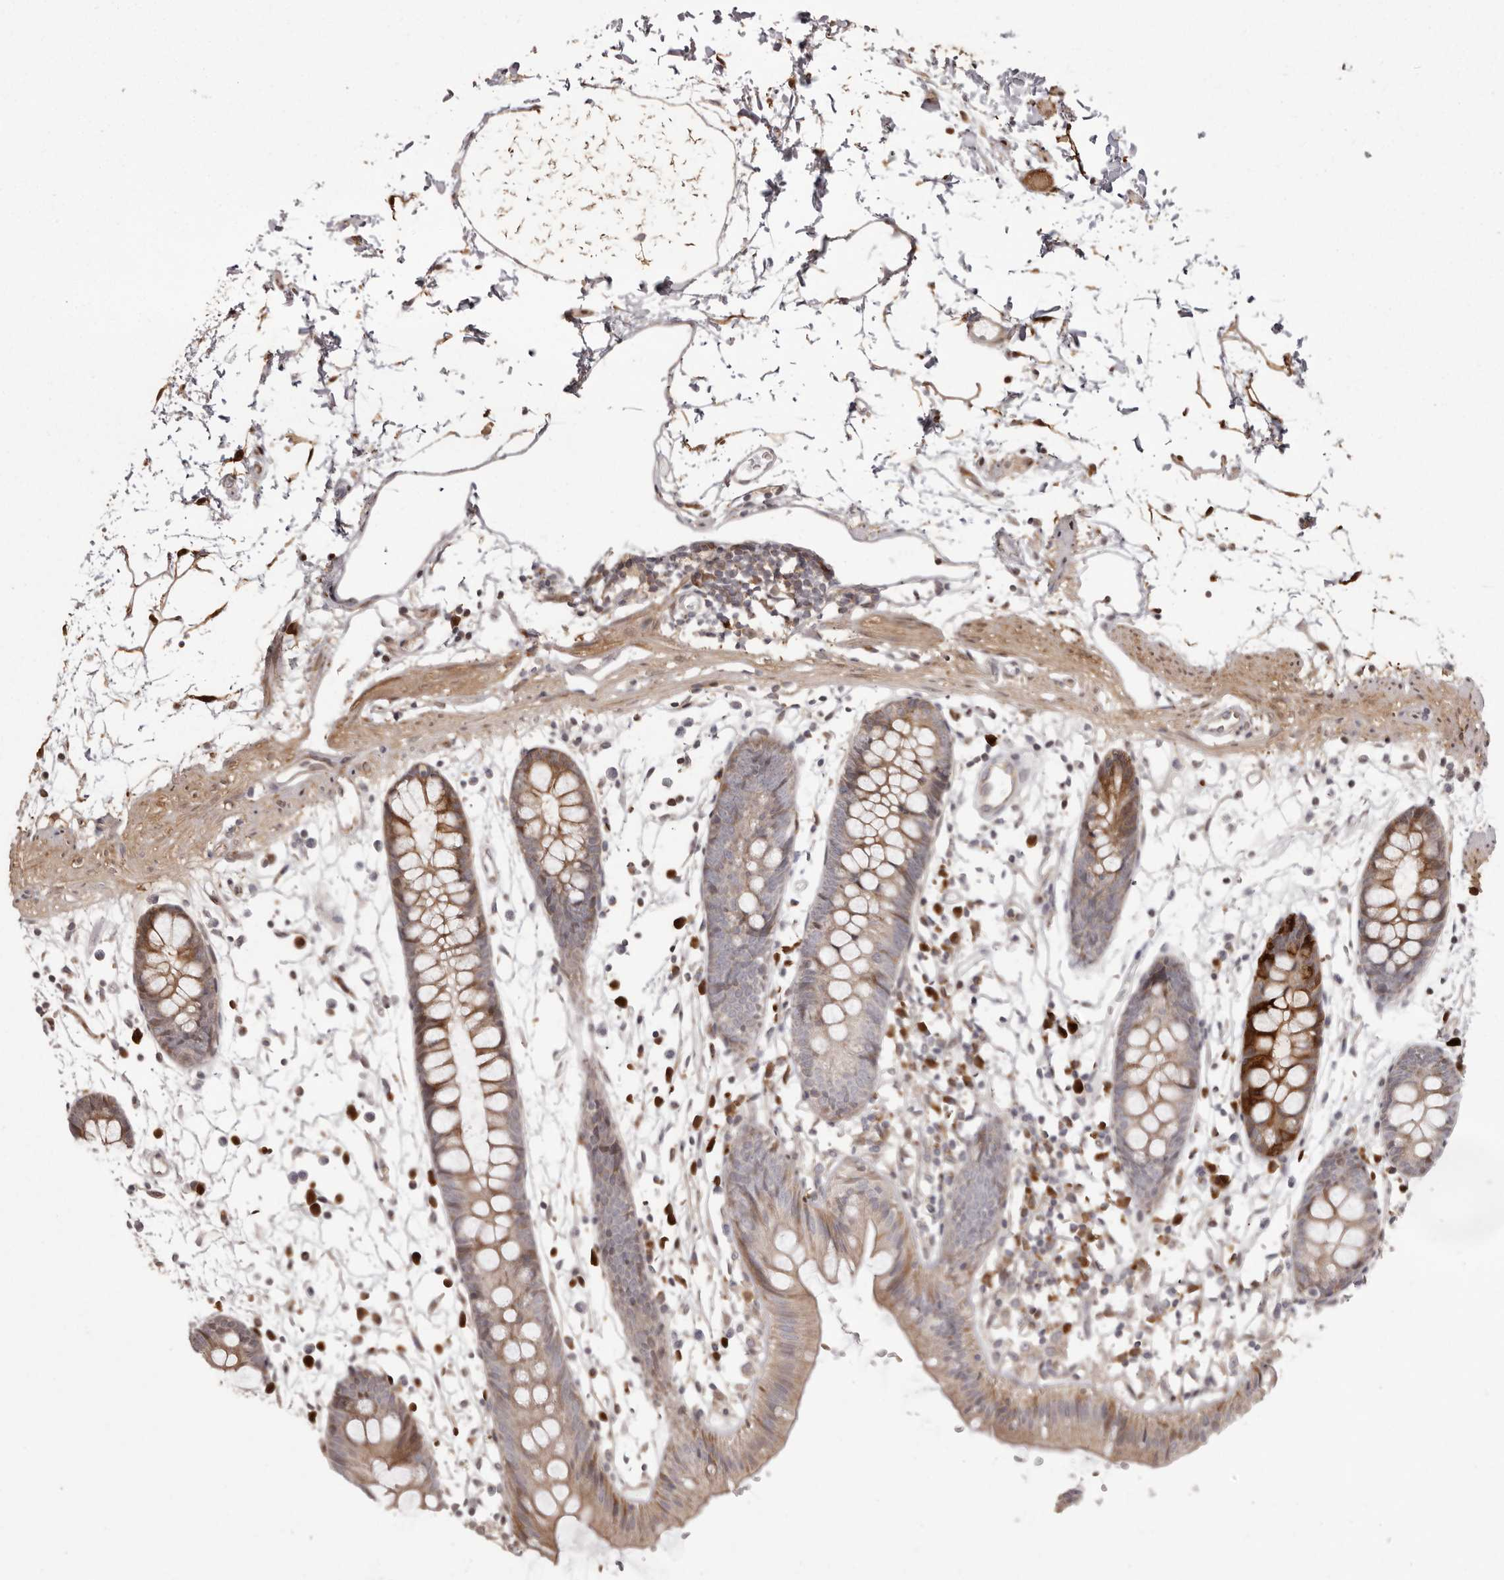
{"staining": {"intensity": "negative", "quantity": "none", "location": "none"}, "tissue": "colon", "cell_type": "Endothelial cells", "image_type": "normal", "snomed": [{"axis": "morphology", "description": "Normal tissue, NOS"}, {"axis": "topography", "description": "Colon"}], "caption": "Immunohistochemistry histopathology image of benign colon: human colon stained with DAB (3,3'-diaminobenzidine) shows no significant protein expression in endothelial cells.", "gene": "GFOD1", "patient": {"sex": "male", "age": 56}}